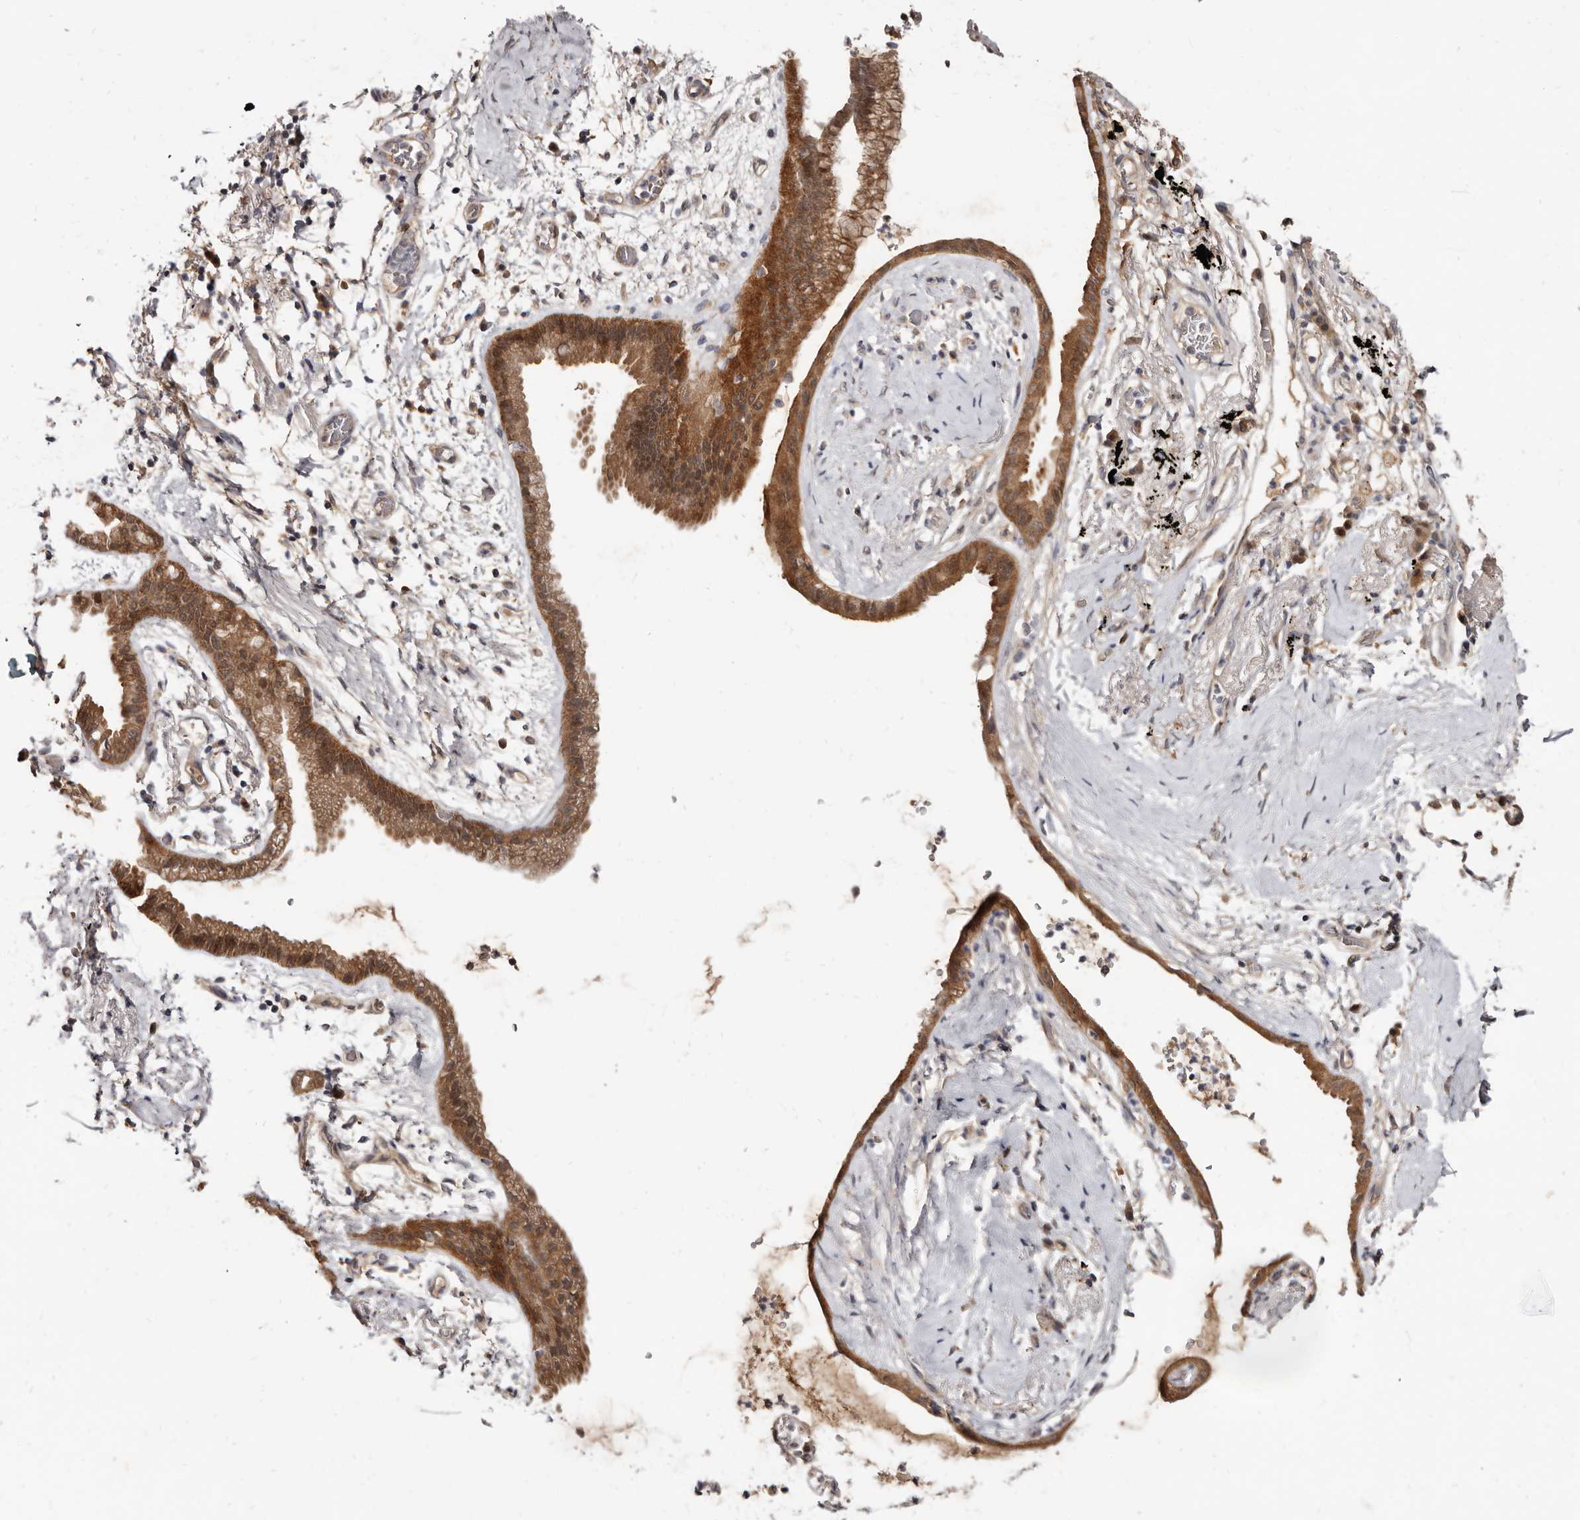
{"staining": {"intensity": "moderate", "quantity": ">75%", "location": "cytoplasmic/membranous"}, "tissue": "lung cancer", "cell_type": "Tumor cells", "image_type": "cancer", "snomed": [{"axis": "morphology", "description": "Adenocarcinoma, NOS"}, {"axis": "topography", "description": "Lung"}], "caption": "A medium amount of moderate cytoplasmic/membranous positivity is appreciated in approximately >75% of tumor cells in lung adenocarcinoma tissue. (DAB IHC, brown staining for protein, blue staining for nuclei).", "gene": "INAVA", "patient": {"sex": "female", "age": 70}}